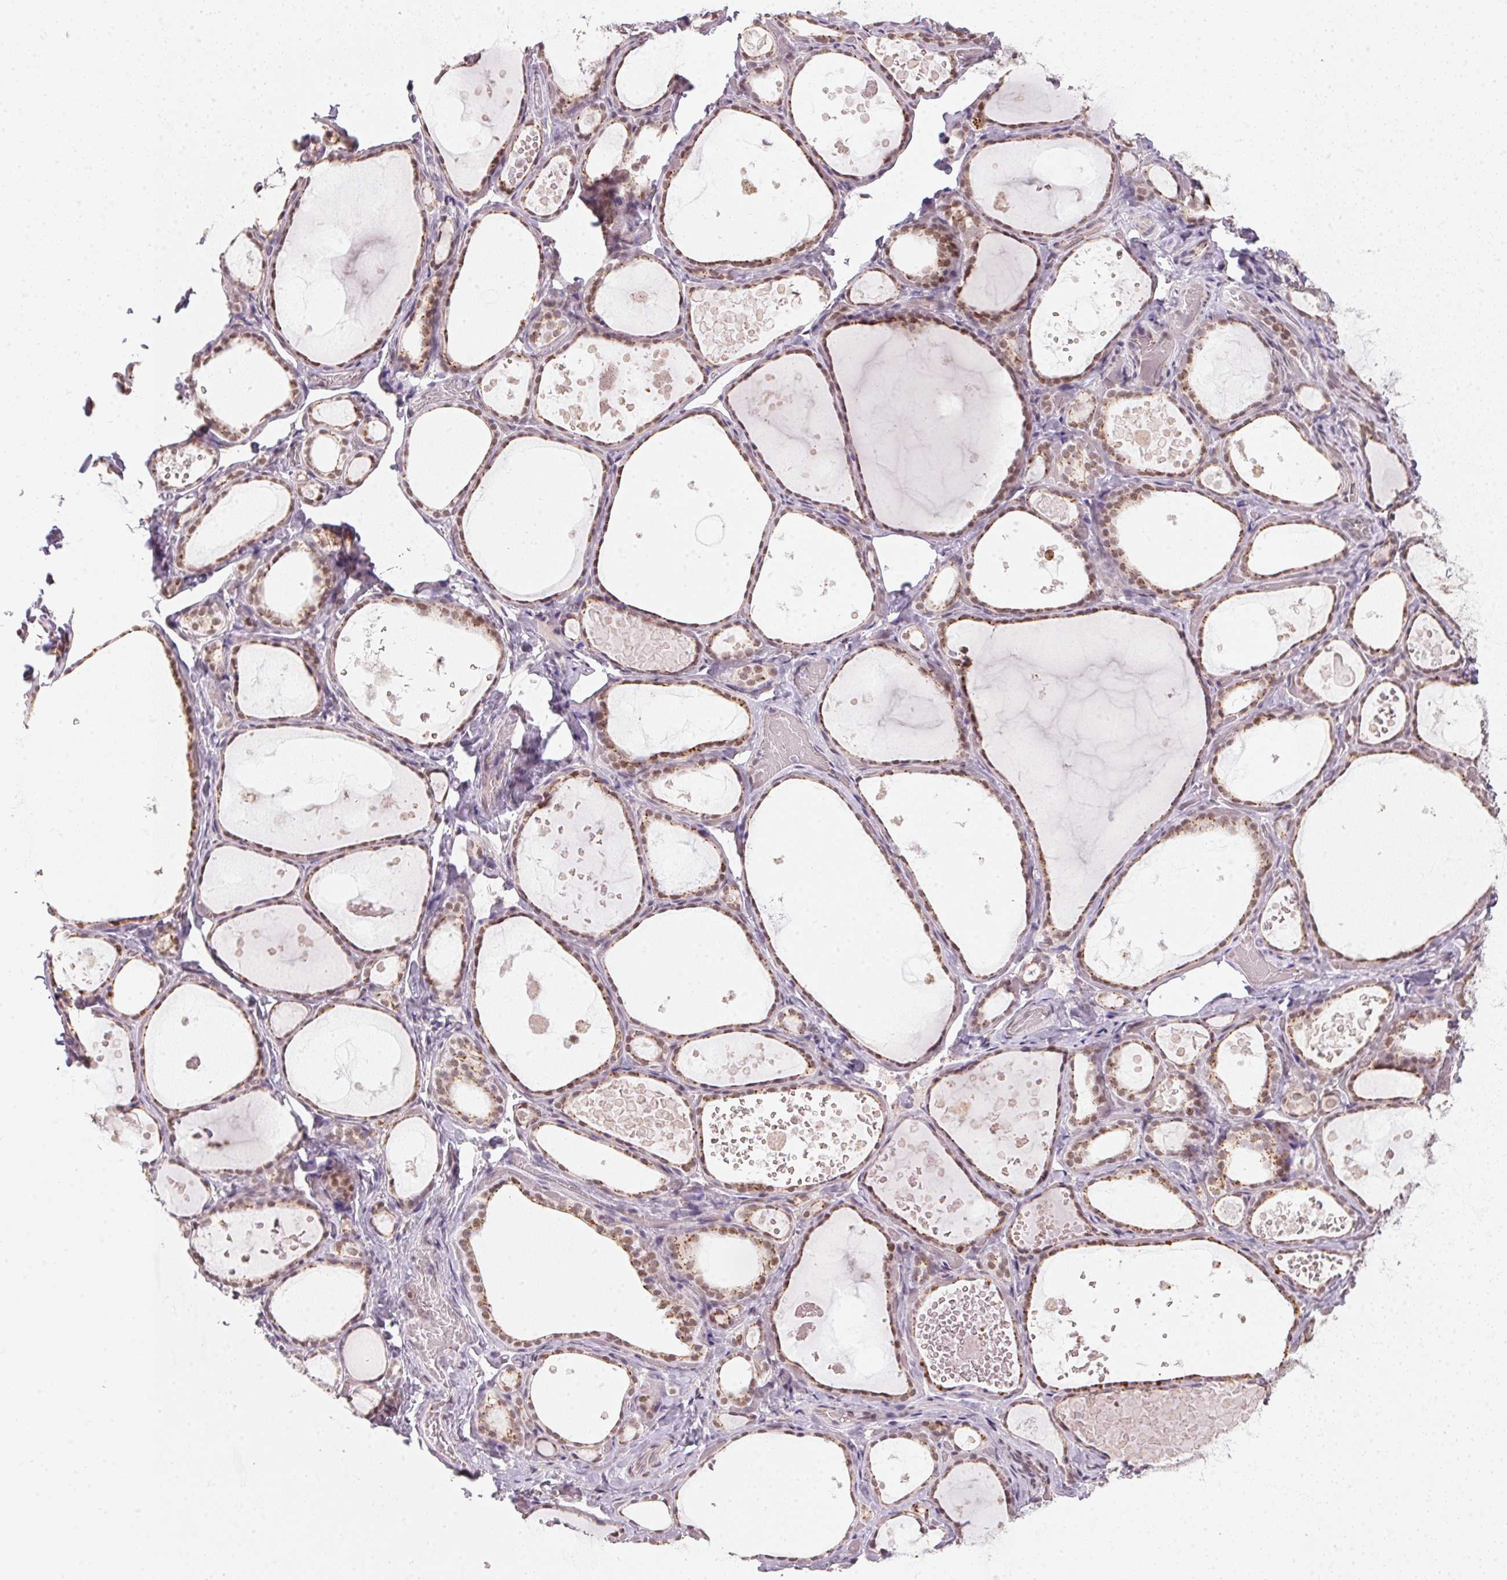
{"staining": {"intensity": "strong", "quantity": ">75%", "location": "cytoplasmic/membranous"}, "tissue": "thyroid gland", "cell_type": "Glandular cells", "image_type": "normal", "snomed": [{"axis": "morphology", "description": "Normal tissue, NOS"}, {"axis": "topography", "description": "Thyroid gland"}], "caption": "Immunohistochemical staining of benign human thyroid gland reveals >75% levels of strong cytoplasmic/membranous protein positivity in about >75% of glandular cells.", "gene": "RAB22A", "patient": {"sex": "female", "age": 56}}